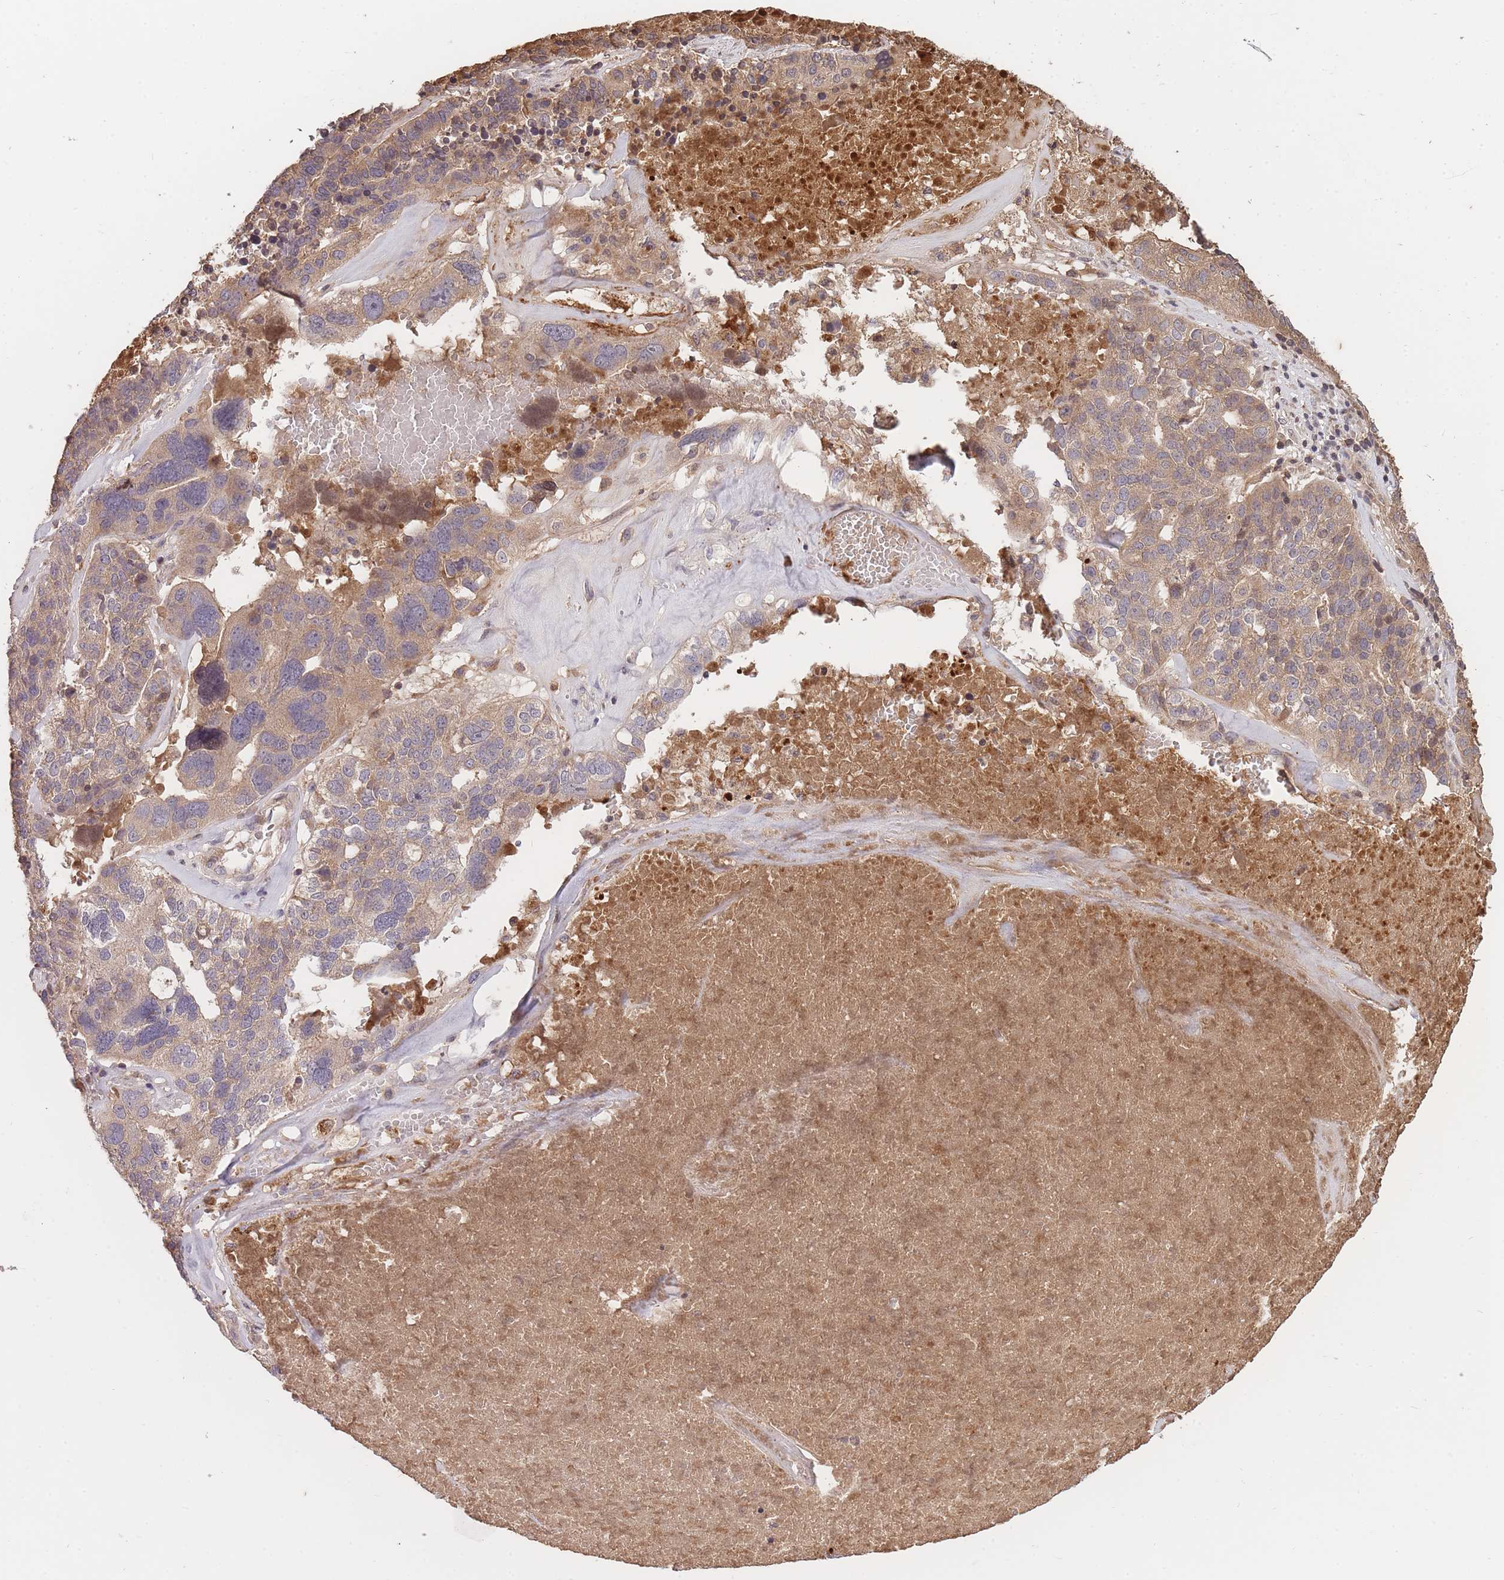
{"staining": {"intensity": "weak", "quantity": "25%-75%", "location": "cytoplasmic/membranous"}, "tissue": "ovarian cancer", "cell_type": "Tumor cells", "image_type": "cancer", "snomed": [{"axis": "morphology", "description": "Cystadenocarcinoma, serous, NOS"}, {"axis": "topography", "description": "Ovary"}], "caption": "A high-resolution histopathology image shows immunohistochemistry (IHC) staining of ovarian serous cystadenocarcinoma, which reveals weak cytoplasmic/membranous expression in about 25%-75% of tumor cells.", "gene": "RALGDS", "patient": {"sex": "female", "age": 59}}